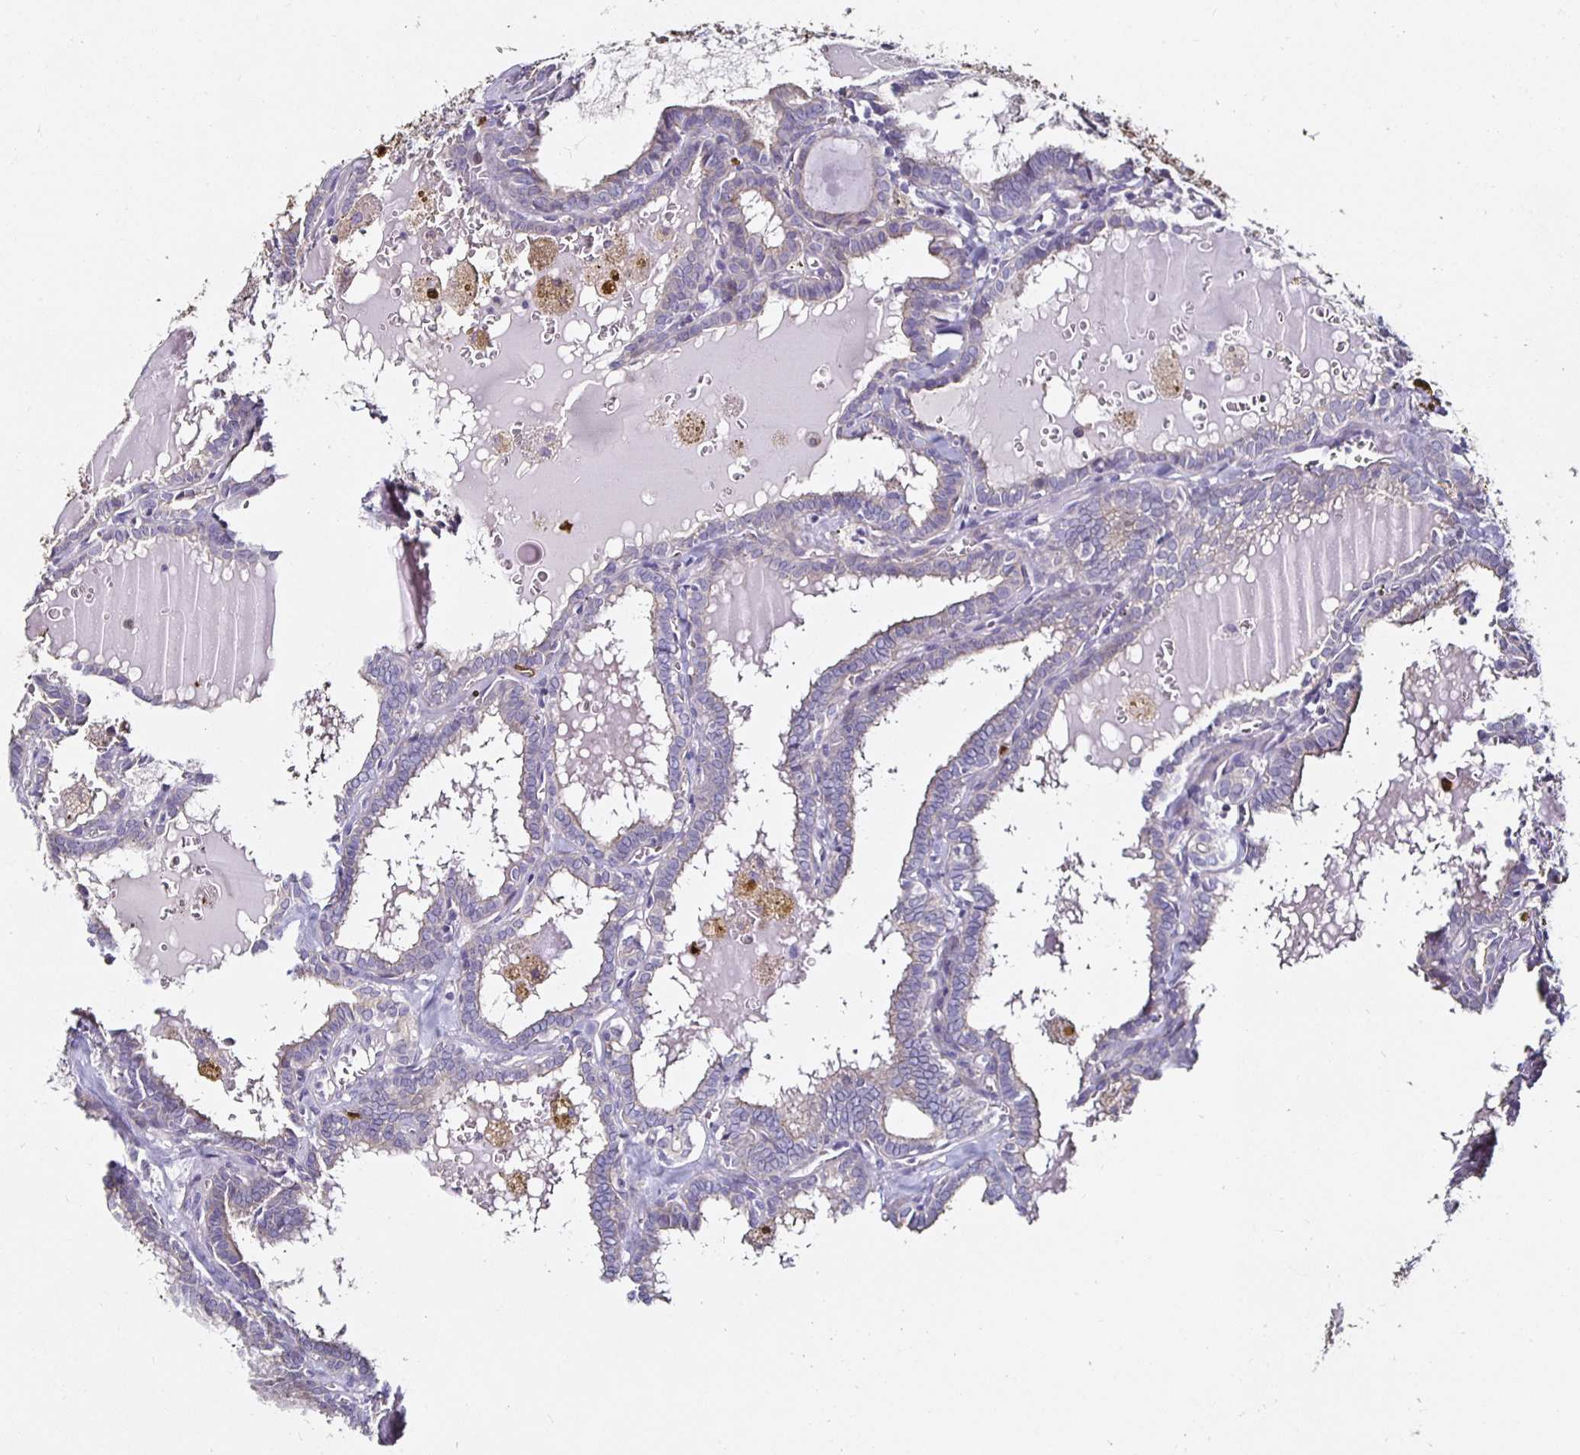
{"staining": {"intensity": "negative", "quantity": "none", "location": "none"}, "tissue": "thyroid cancer", "cell_type": "Tumor cells", "image_type": "cancer", "snomed": [{"axis": "morphology", "description": "Papillary adenocarcinoma, NOS"}, {"axis": "topography", "description": "Thyroid gland"}], "caption": "Immunohistochemistry (IHC) histopathology image of neoplastic tissue: human thyroid cancer stained with DAB demonstrates no significant protein expression in tumor cells.", "gene": "TLR4", "patient": {"sex": "female", "age": 39}}